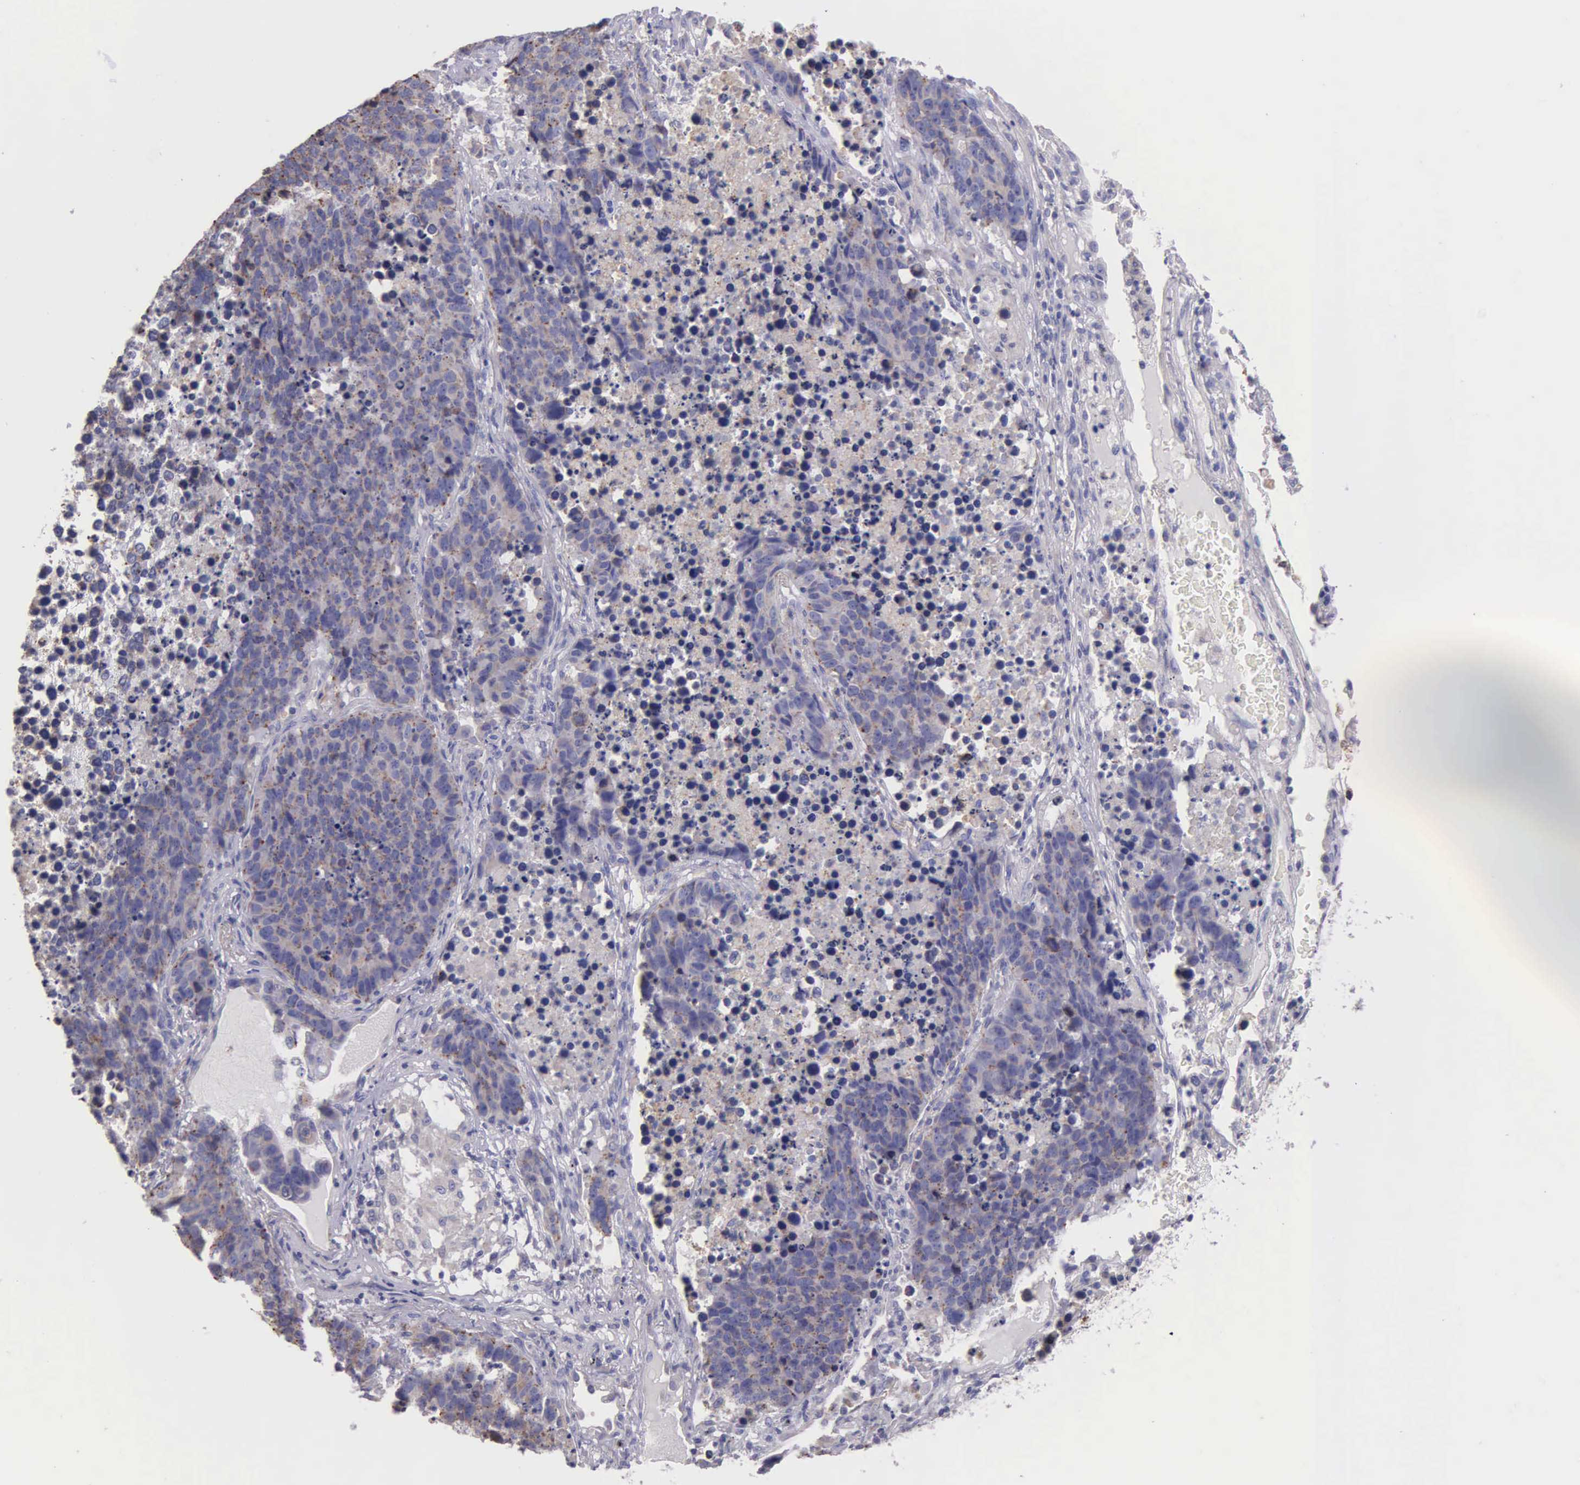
{"staining": {"intensity": "negative", "quantity": "none", "location": "none"}, "tissue": "lung cancer", "cell_type": "Tumor cells", "image_type": "cancer", "snomed": [{"axis": "morphology", "description": "Carcinoid, malignant, NOS"}, {"axis": "topography", "description": "Lung"}], "caption": "A photomicrograph of human malignant carcinoid (lung) is negative for staining in tumor cells. (Stains: DAB immunohistochemistry with hematoxylin counter stain, Microscopy: brightfield microscopy at high magnification).", "gene": "MIA2", "patient": {"sex": "male", "age": 60}}